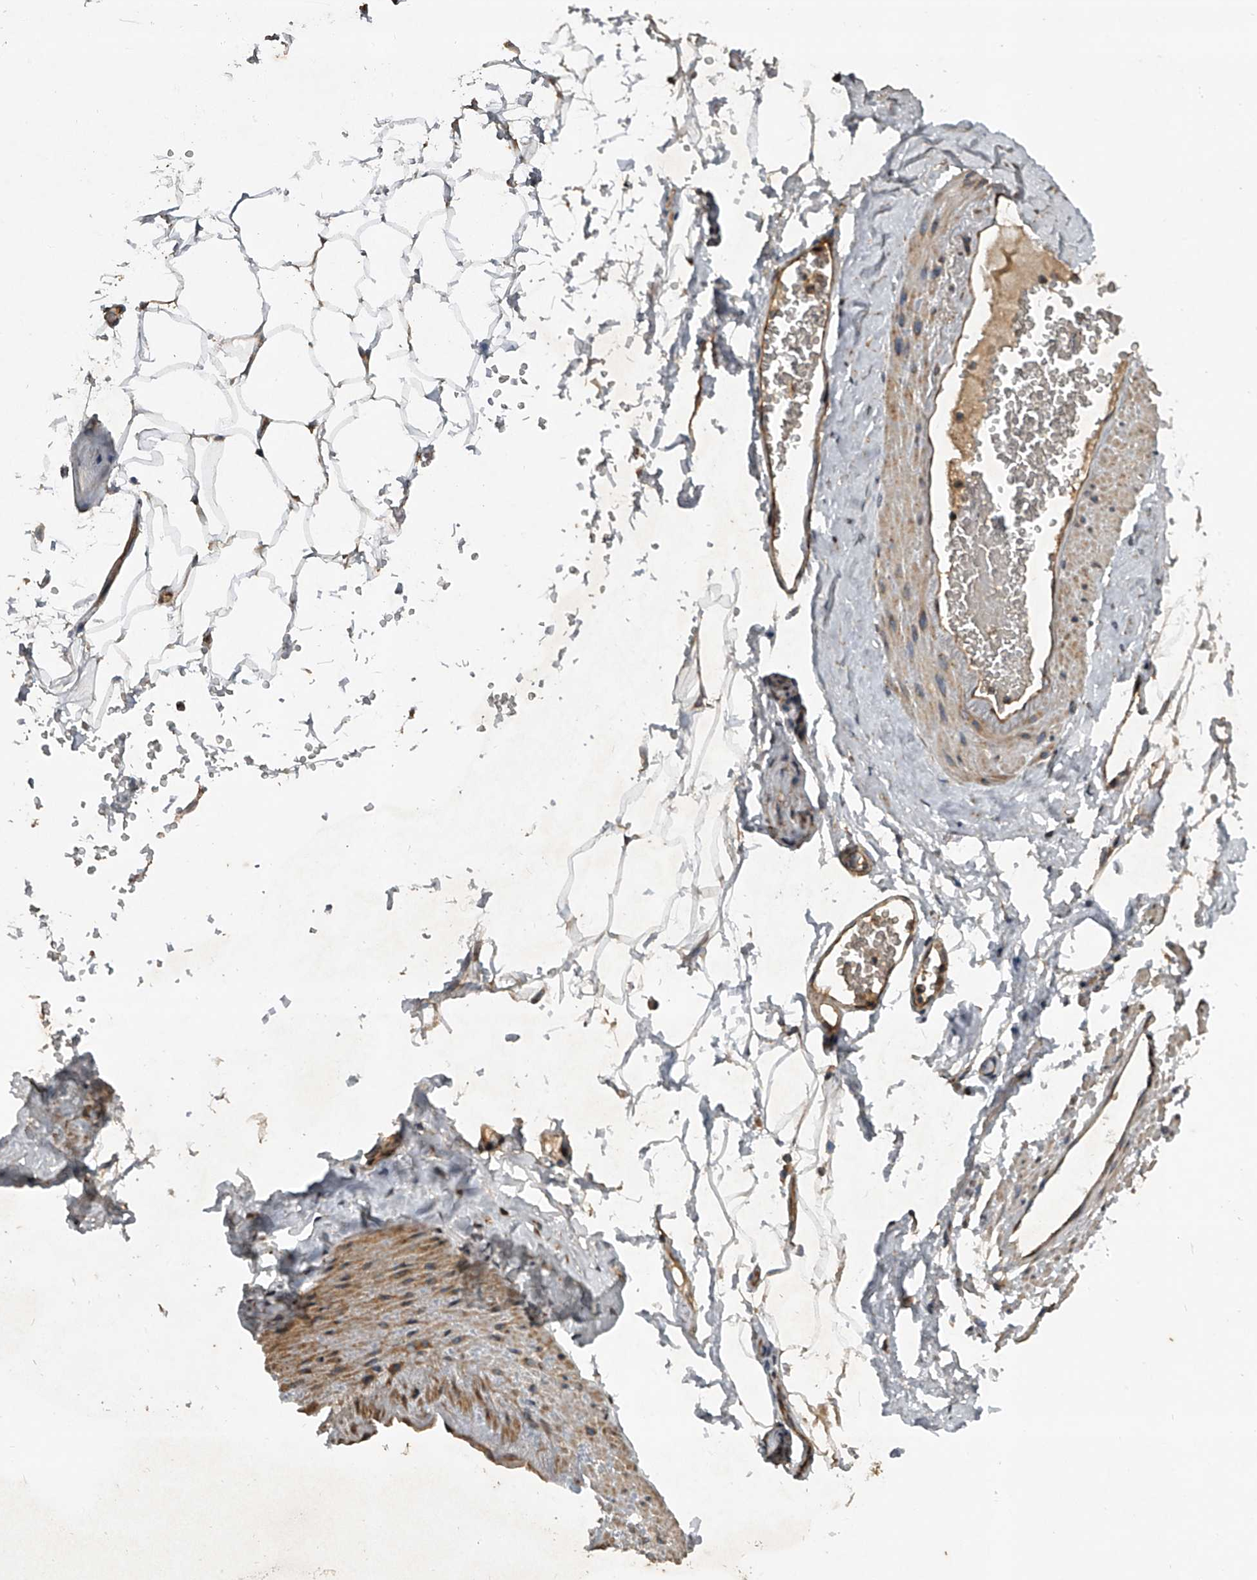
{"staining": {"intensity": "moderate", "quantity": "25%-75%", "location": "cytoplasmic/membranous"}, "tissue": "adipose tissue", "cell_type": "Adipocytes", "image_type": "normal", "snomed": [{"axis": "morphology", "description": "Normal tissue, NOS"}, {"axis": "morphology", "description": "Adenocarcinoma, Low grade"}, {"axis": "topography", "description": "Prostate"}, {"axis": "topography", "description": "Peripheral nerve tissue"}], "caption": "A brown stain labels moderate cytoplasmic/membranous positivity of a protein in adipocytes of unremarkable human adipose tissue.", "gene": "NFS1", "patient": {"sex": "male", "age": 63}}